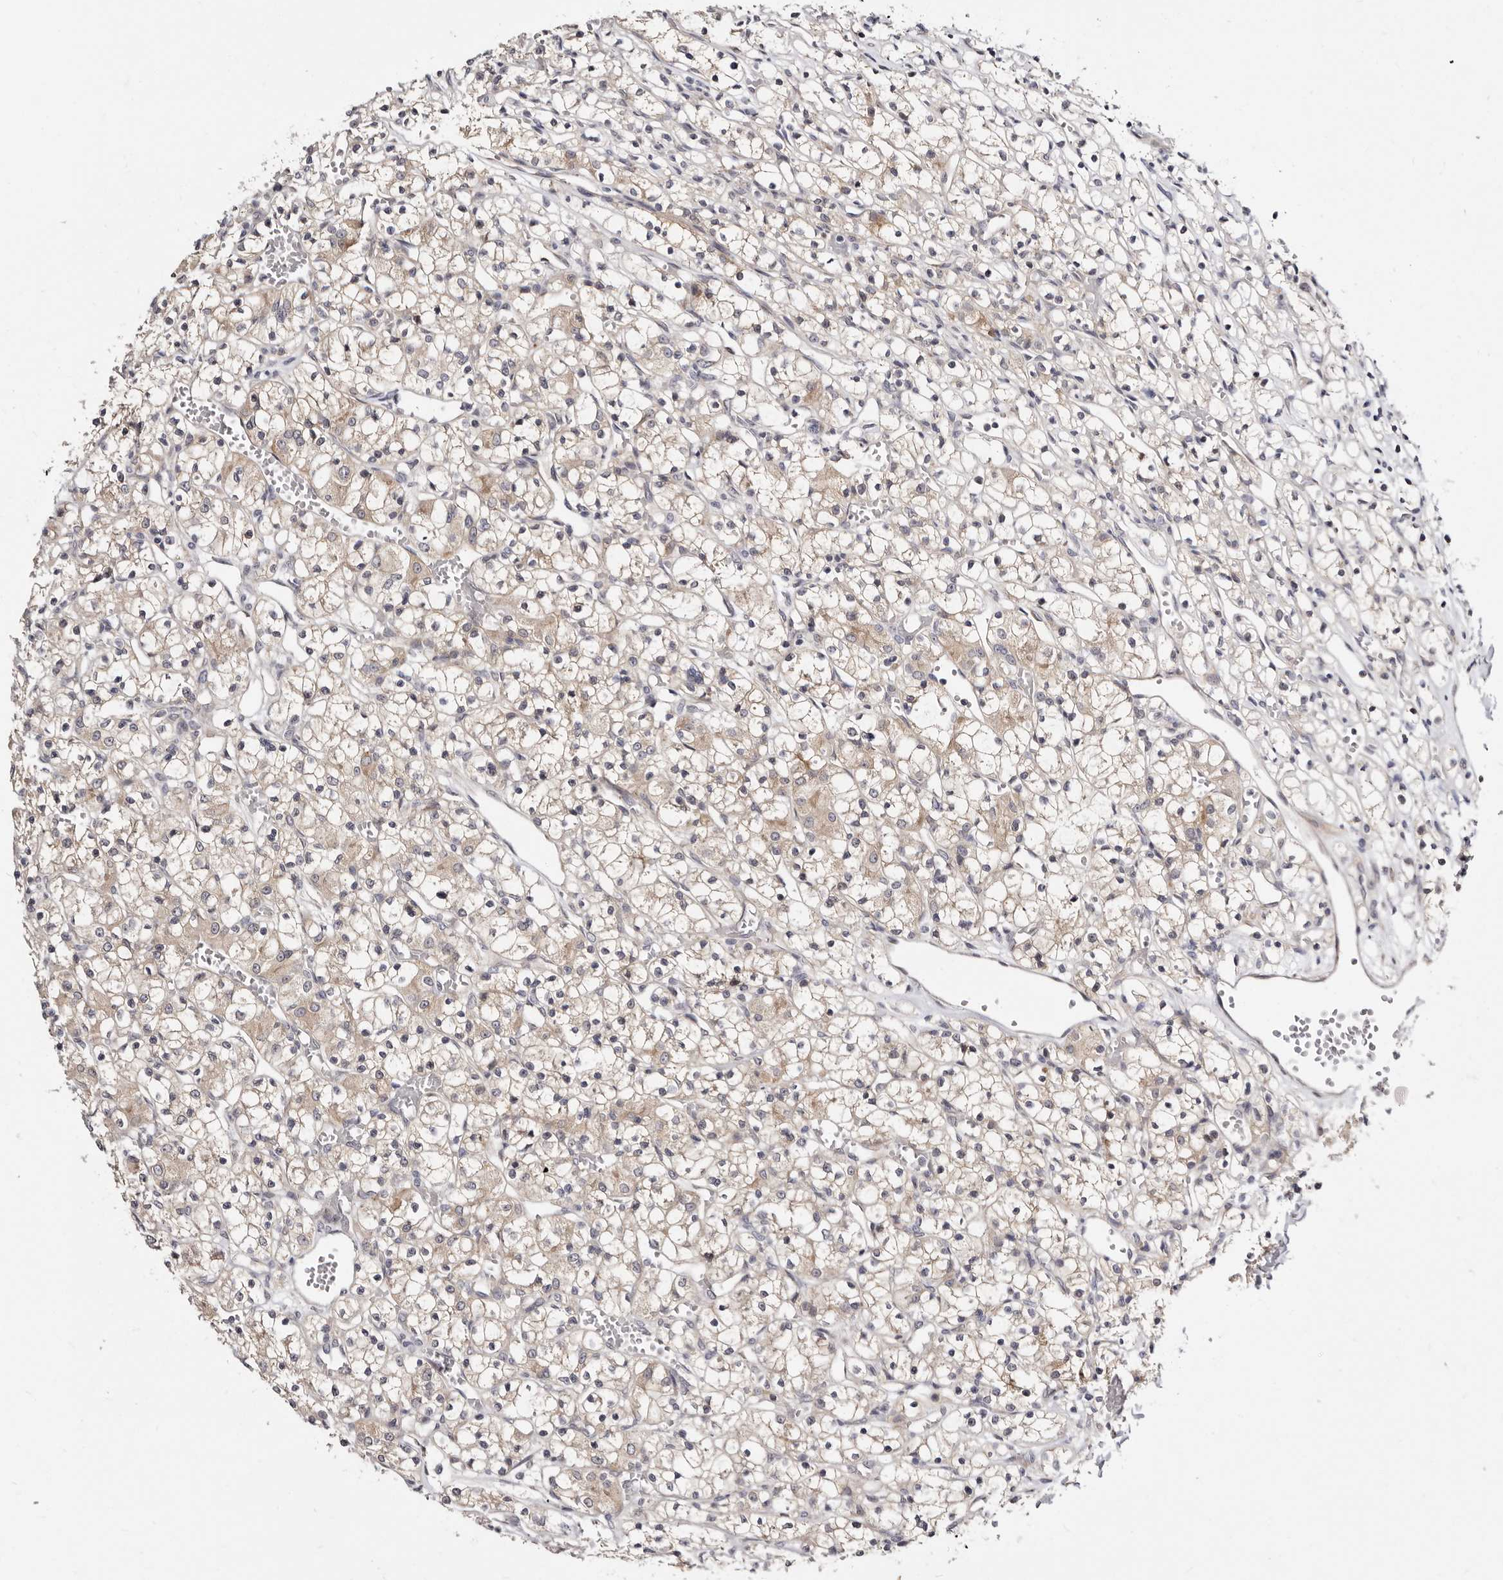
{"staining": {"intensity": "weak", "quantity": "25%-75%", "location": "cytoplasmic/membranous"}, "tissue": "renal cancer", "cell_type": "Tumor cells", "image_type": "cancer", "snomed": [{"axis": "morphology", "description": "Adenocarcinoma, NOS"}, {"axis": "topography", "description": "Kidney"}], "caption": "Immunohistochemical staining of renal cancer reveals low levels of weak cytoplasmic/membranous positivity in approximately 25%-75% of tumor cells.", "gene": "KLHL4", "patient": {"sex": "female", "age": 59}}